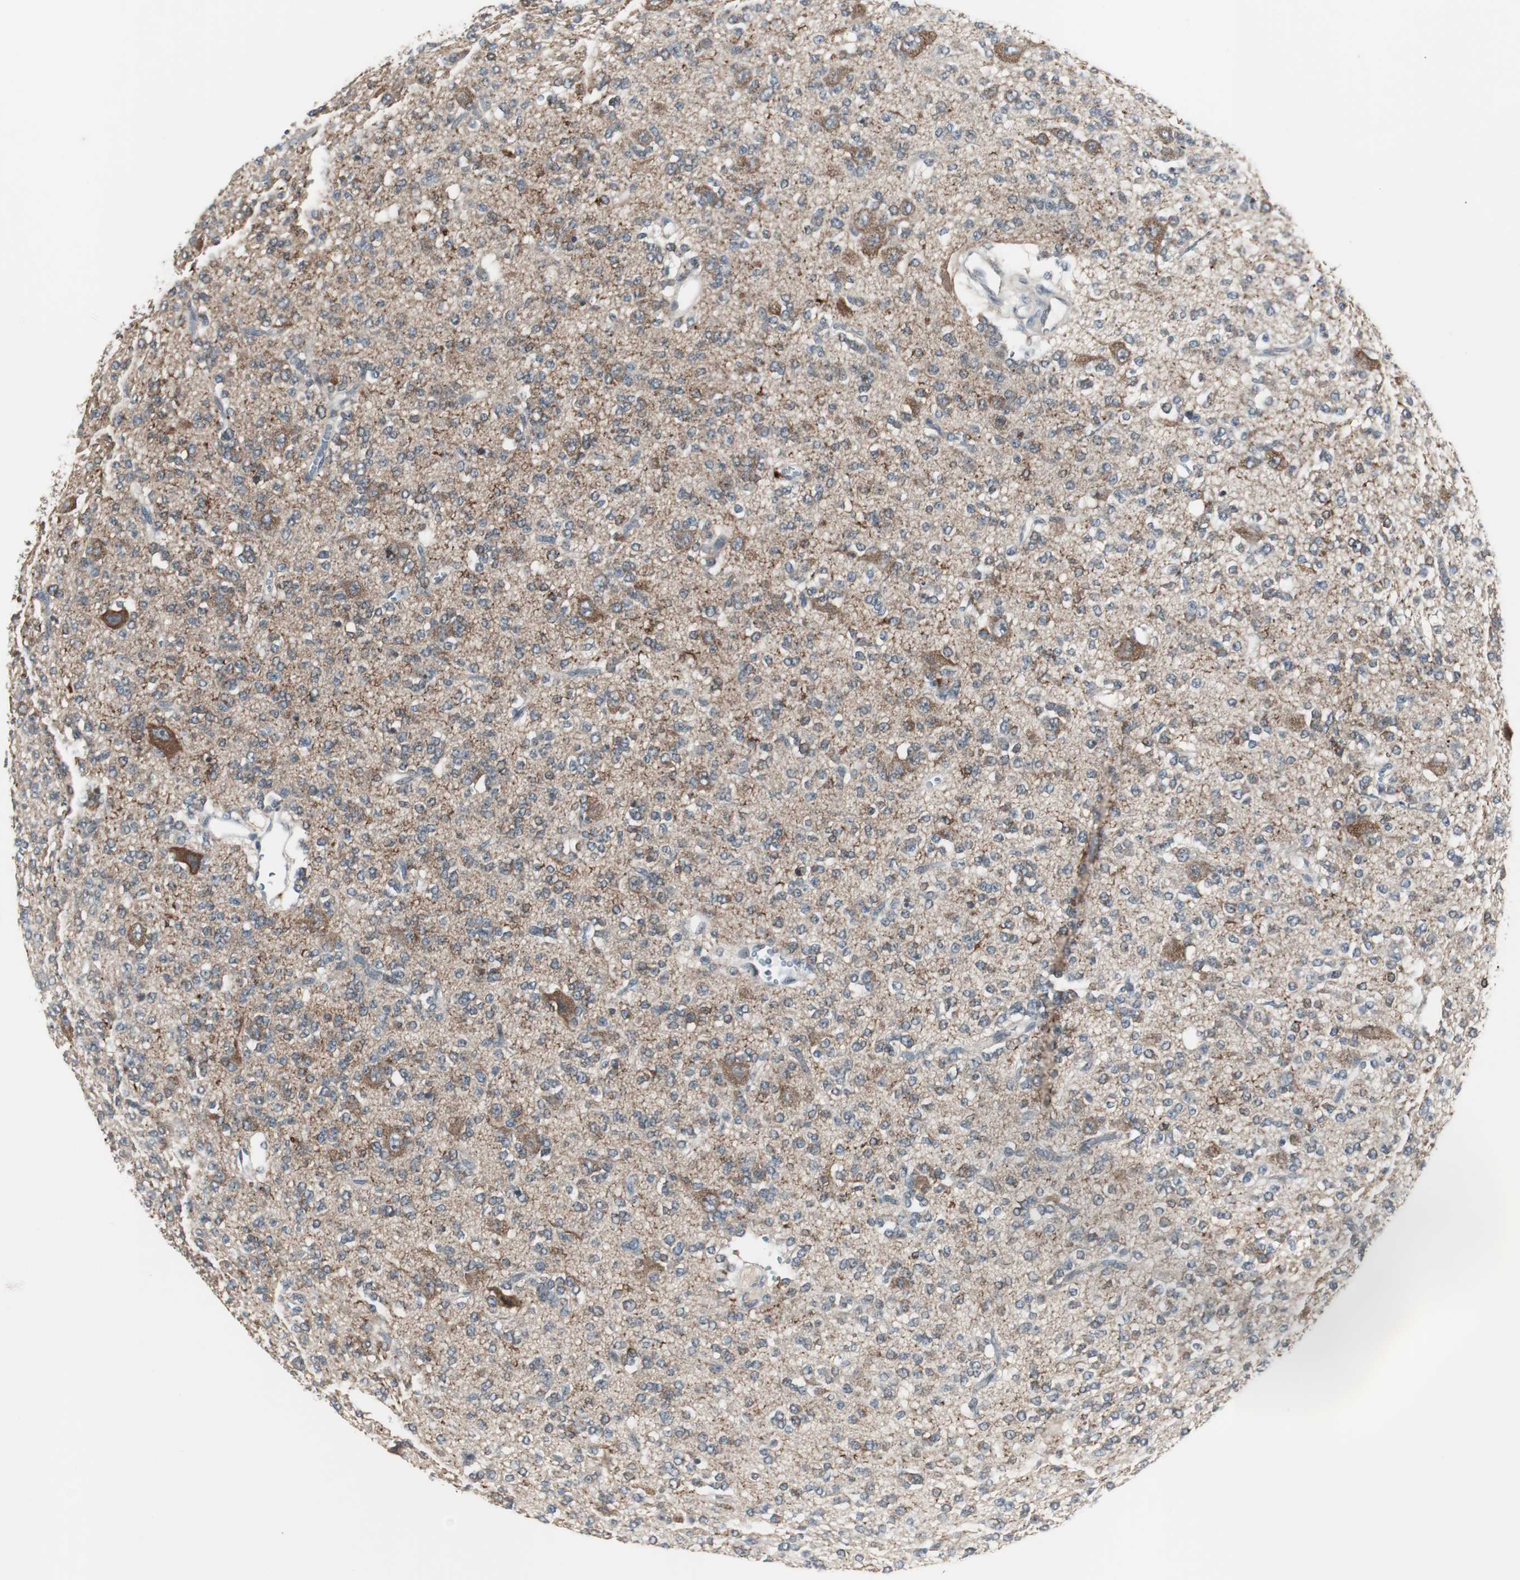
{"staining": {"intensity": "moderate", "quantity": ">75%", "location": "cytoplasmic/membranous"}, "tissue": "glioma", "cell_type": "Tumor cells", "image_type": "cancer", "snomed": [{"axis": "morphology", "description": "Glioma, malignant, Low grade"}, {"axis": "topography", "description": "Brain"}], "caption": "Malignant low-grade glioma stained with a protein marker shows moderate staining in tumor cells.", "gene": "ZMPSTE24", "patient": {"sex": "male", "age": 38}}